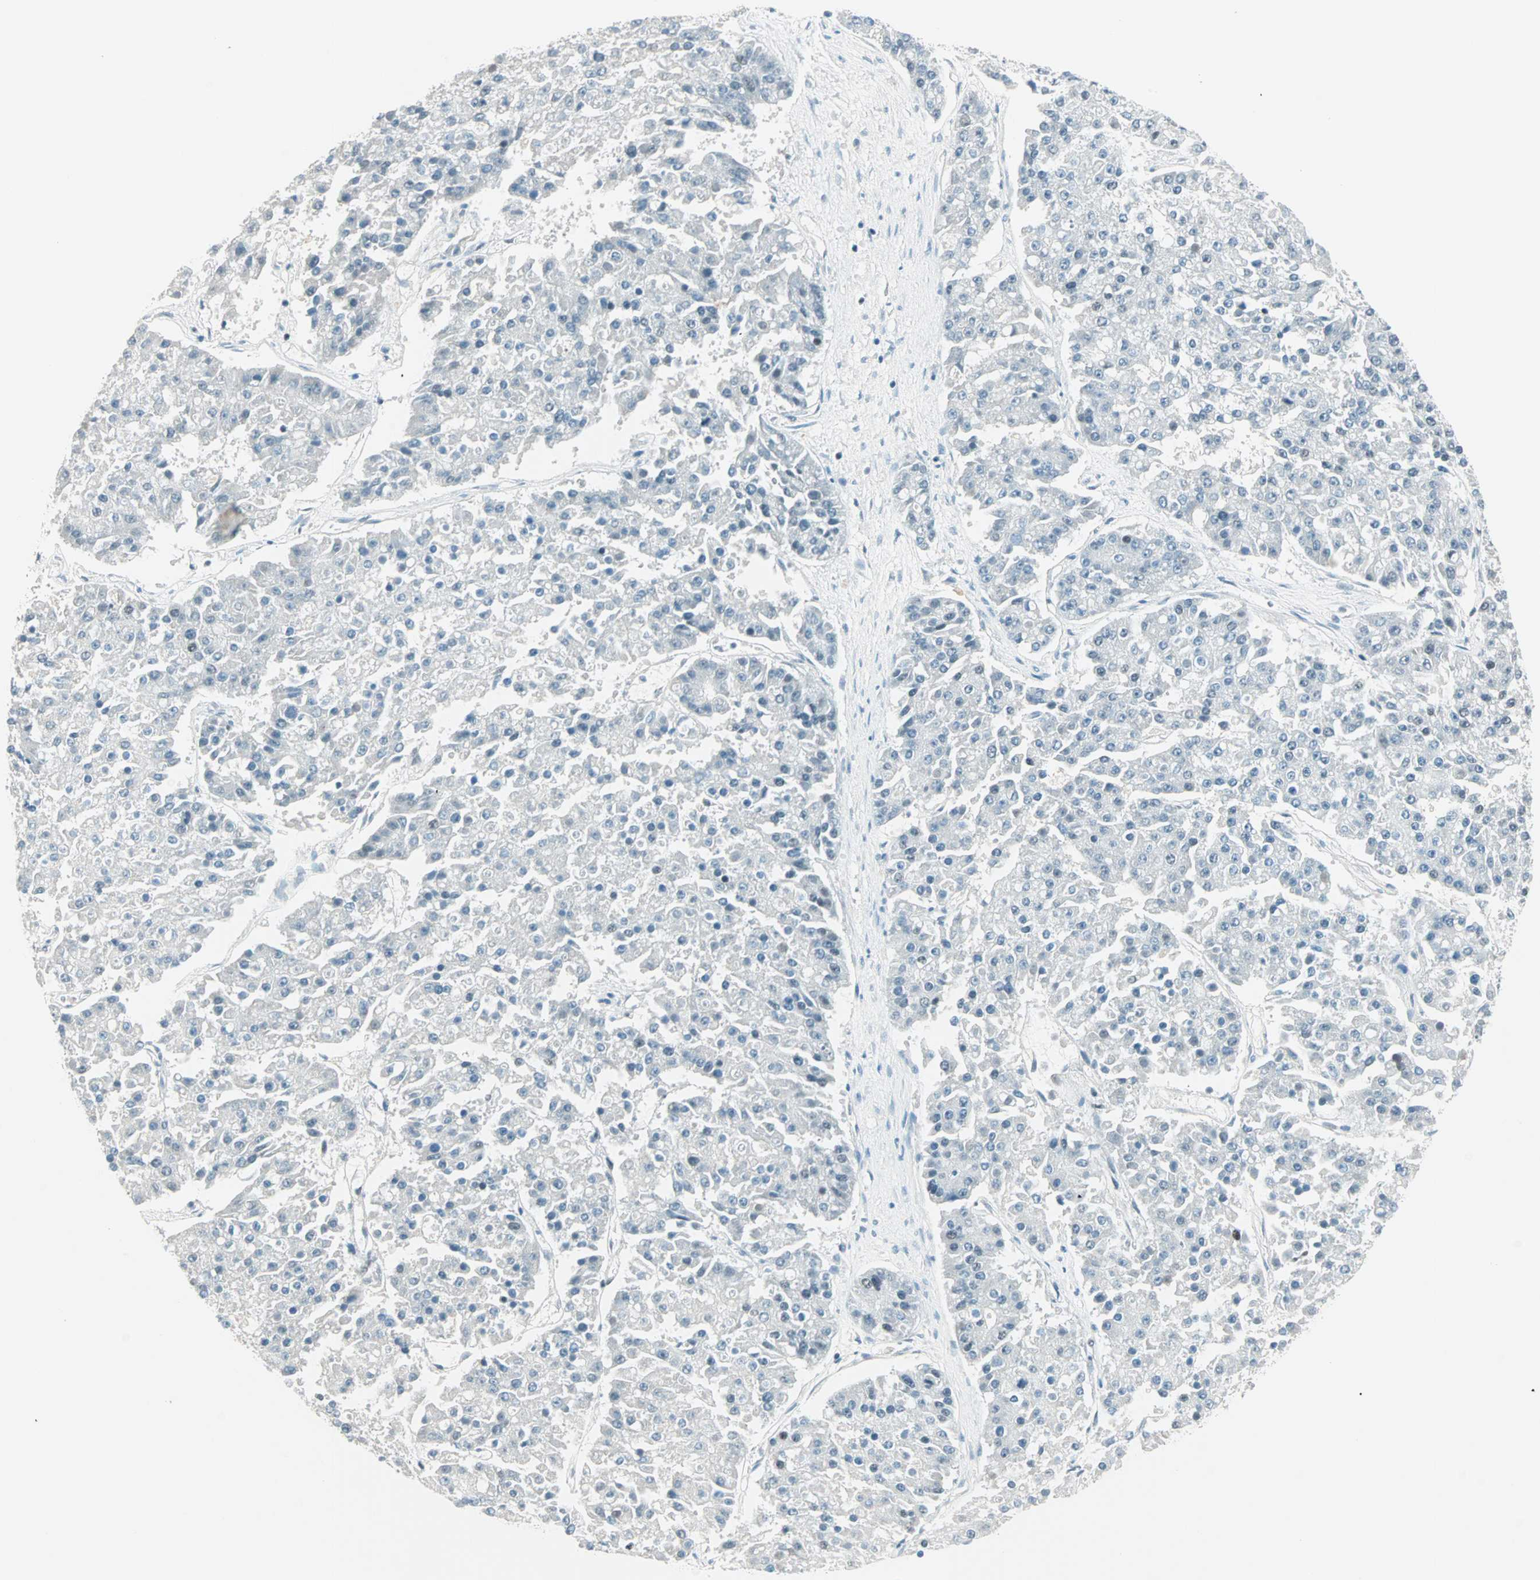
{"staining": {"intensity": "weak", "quantity": "<25%", "location": "nuclear"}, "tissue": "pancreatic cancer", "cell_type": "Tumor cells", "image_type": "cancer", "snomed": [{"axis": "morphology", "description": "Adenocarcinoma, NOS"}, {"axis": "topography", "description": "Pancreas"}], "caption": "This is an immunohistochemistry histopathology image of human pancreatic cancer. There is no staining in tumor cells.", "gene": "SIN3A", "patient": {"sex": "male", "age": 50}}